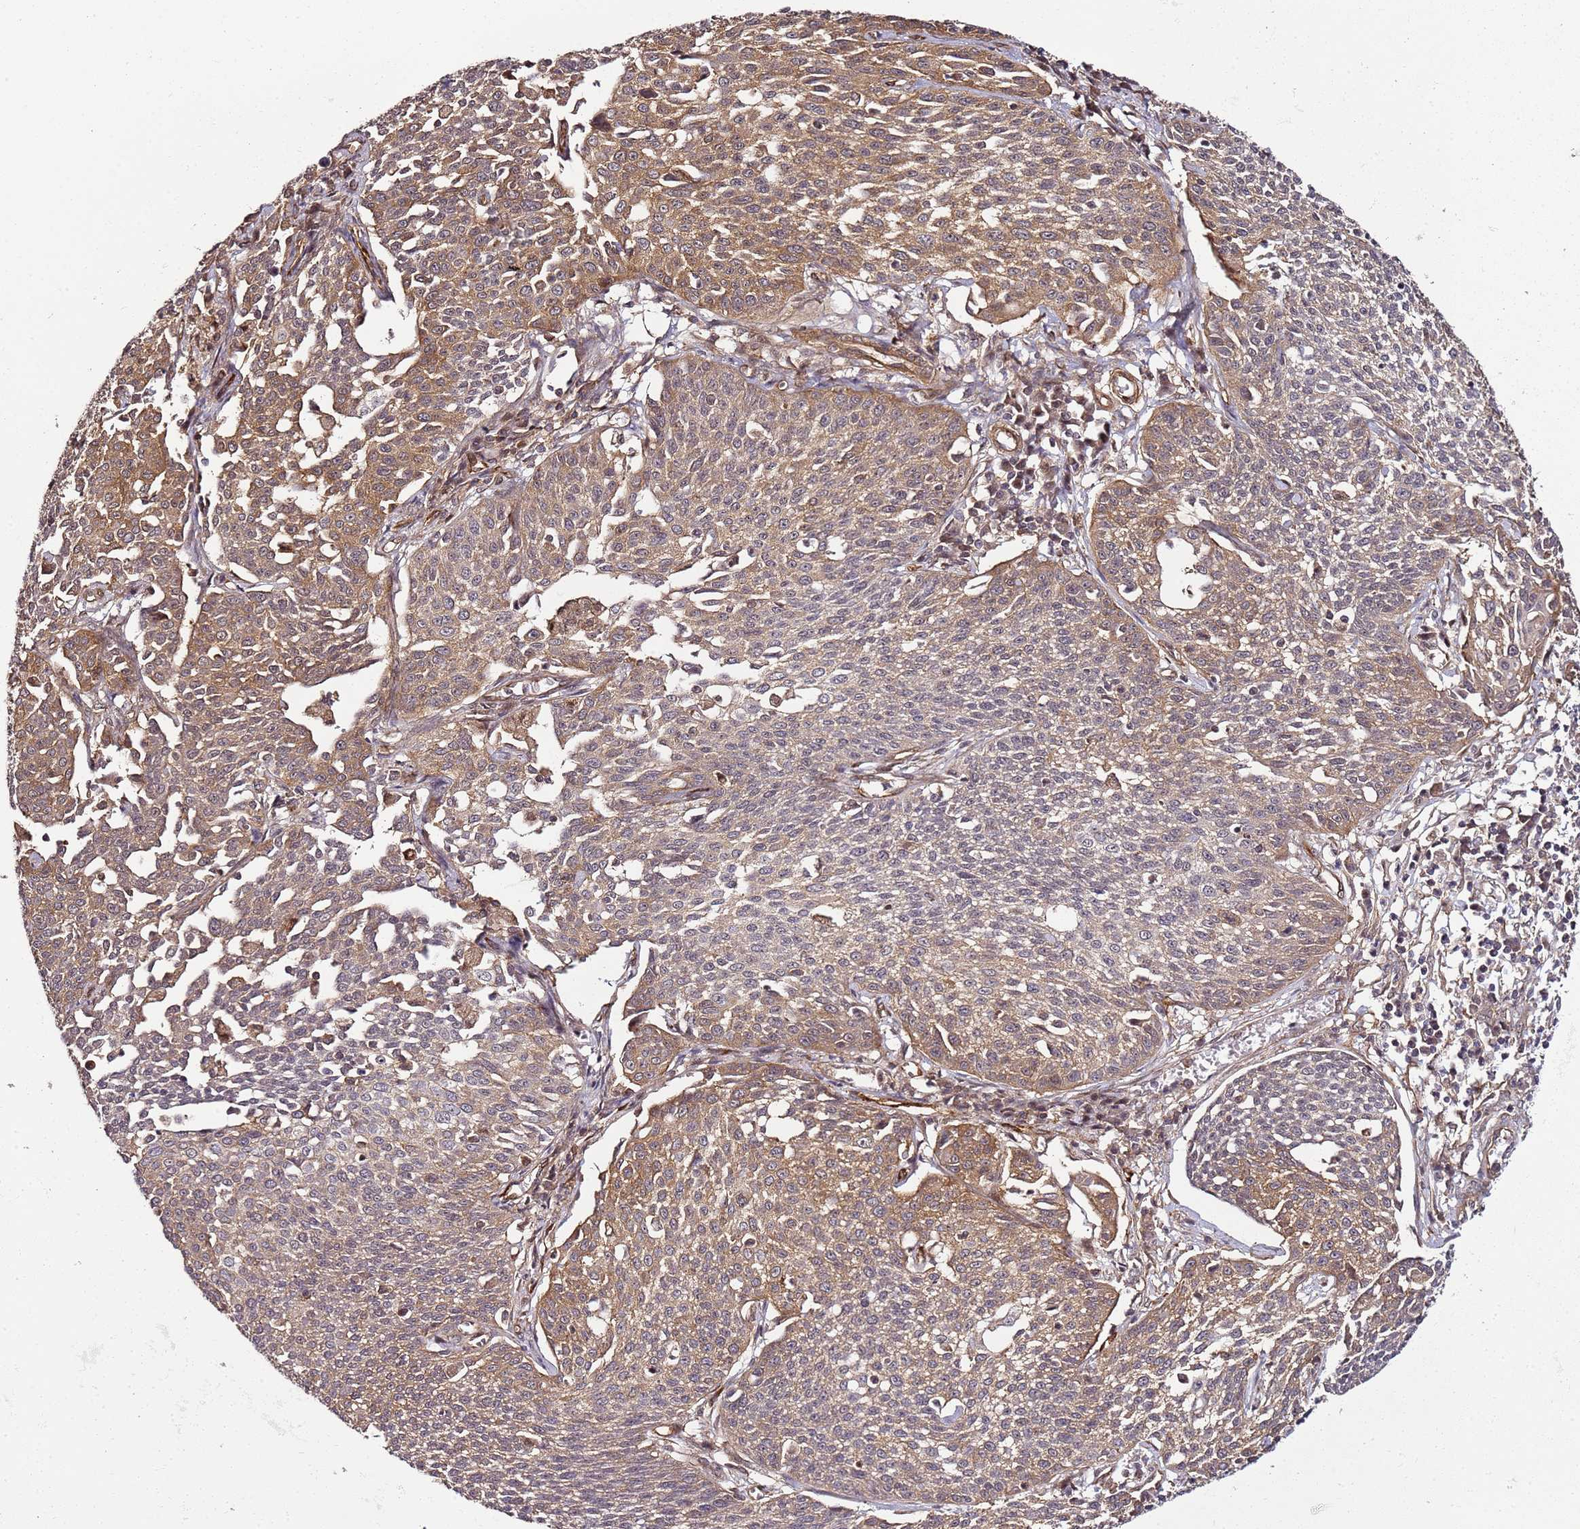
{"staining": {"intensity": "moderate", "quantity": ">75%", "location": "cytoplasmic/membranous"}, "tissue": "cervical cancer", "cell_type": "Tumor cells", "image_type": "cancer", "snomed": [{"axis": "morphology", "description": "Squamous cell carcinoma, NOS"}, {"axis": "topography", "description": "Cervix"}], "caption": "Immunohistochemical staining of cervical squamous cell carcinoma demonstrates medium levels of moderate cytoplasmic/membranous staining in about >75% of tumor cells.", "gene": "CCNYL1", "patient": {"sex": "female", "age": 34}}